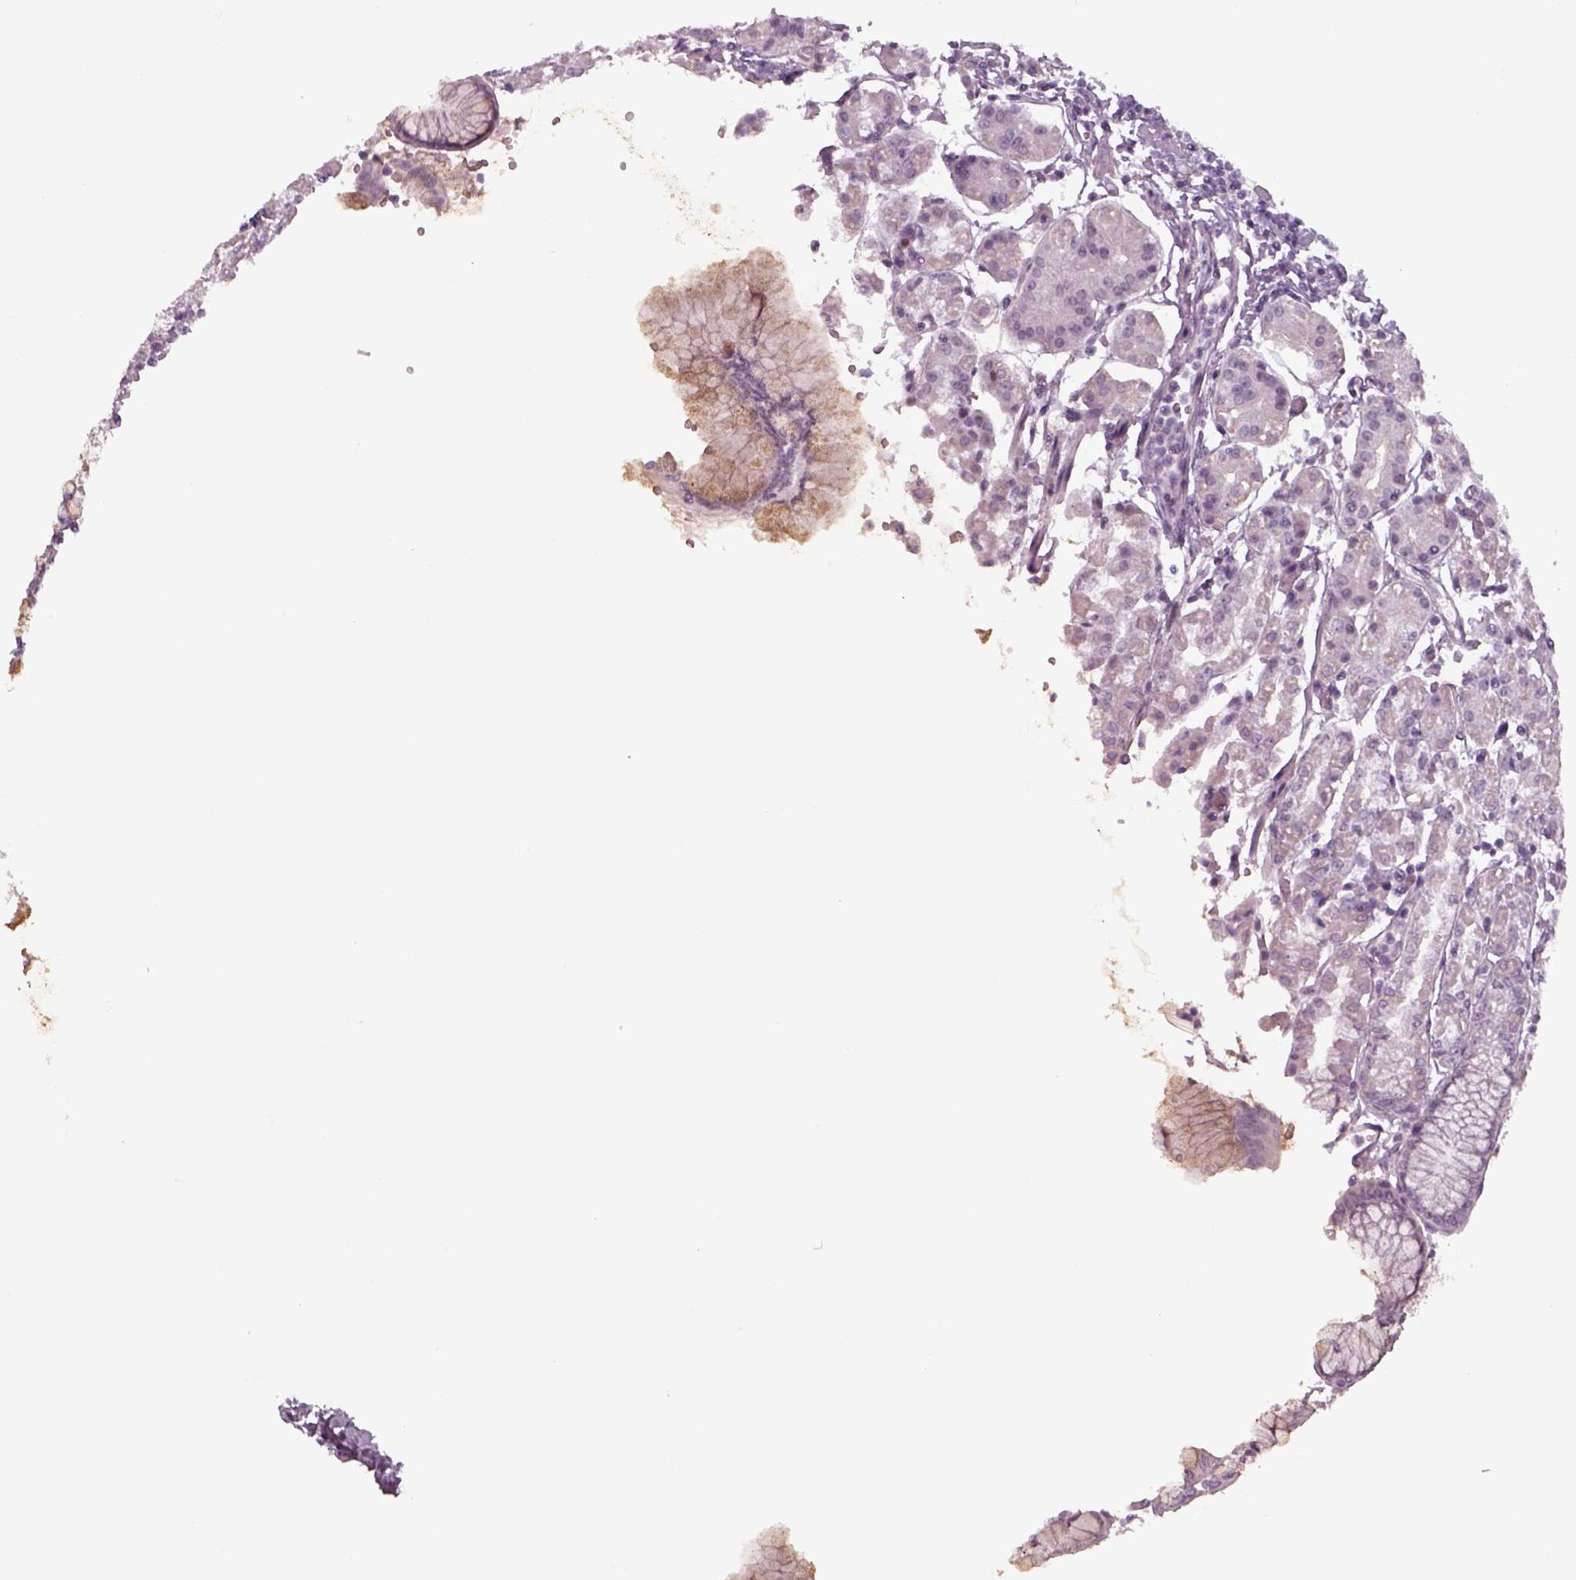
{"staining": {"intensity": "weak", "quantity": "<25%", "location": "cytoplasmic/membranous"}, "tissue": "stomach", "cell_type": "Glandular cells", "image_type": "normal", "snomed": [{"axis": "morphology", "description": "Normal tissue, NOS"}, {"axis": "topography", "description": "Skeletal muscle"}, {"axis": "topography", "description": "Stomach"}], "caption": "Immunohistochemistry (IHC) histopathology image of unremarkable stomach: human stomach stained with DAB (3,3'-diaminobenzidine) shows no significant protein staining in glandular cells.", "gene": "SEPTIN14", "patient": {"sex": "female", "age": 57}}